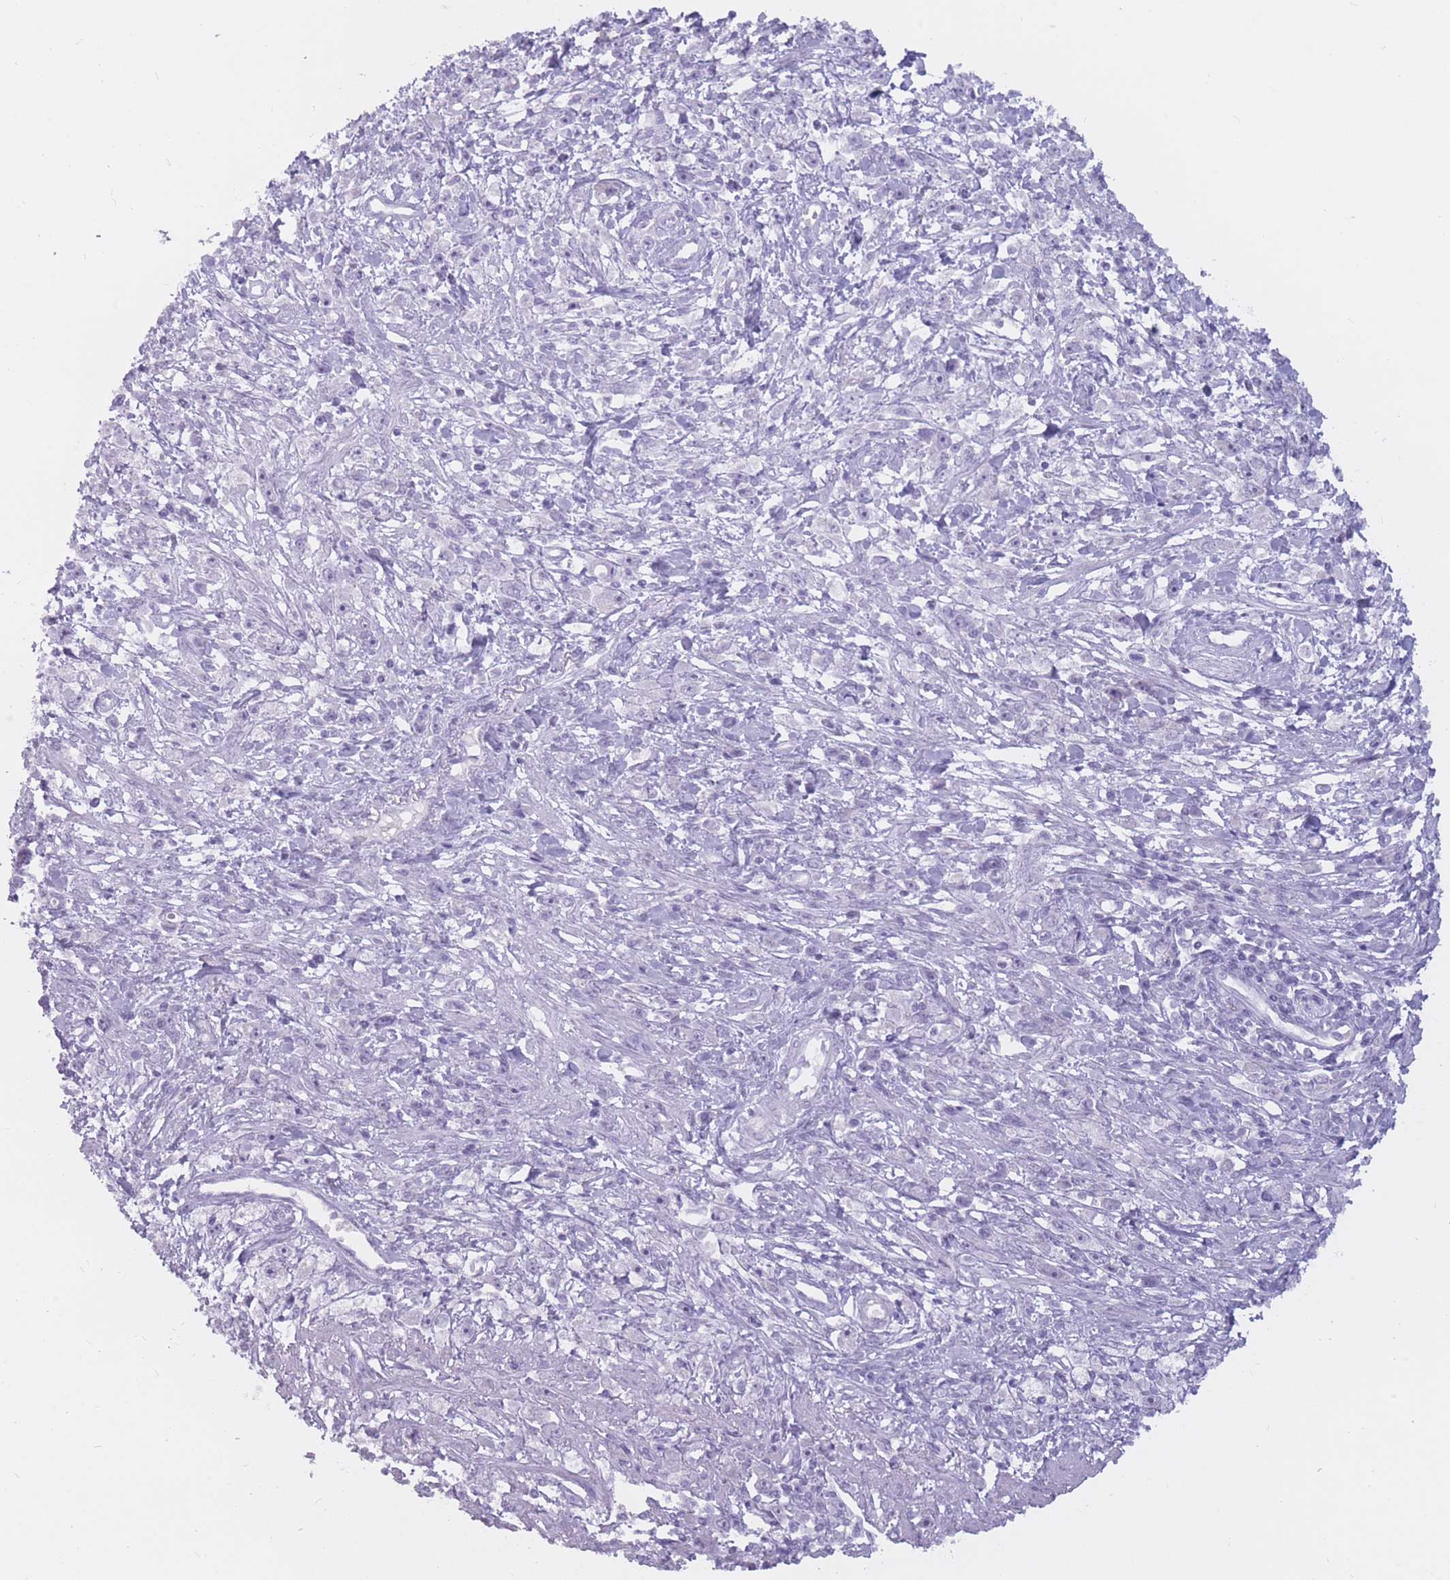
{"staining": {"intensity": "negative", "quantity": "none", "location": "none"}, "tissue": "stomach cancer", "cell_type": "Tumor cells", "image_type": "cancer", "snomed": [{"axis": "morphology", "description": "Adenocarcinoma, NOS"}, {"axis": "topography", "description": "Stomach"}], "caption": "Human stomach cancer (adenocarcinoma) stained for a protein using immunohistochemistry exhibits no expression in tumor cells.", "gene": "PNMA3", "patient": {"sex": "female", "age": 59}}